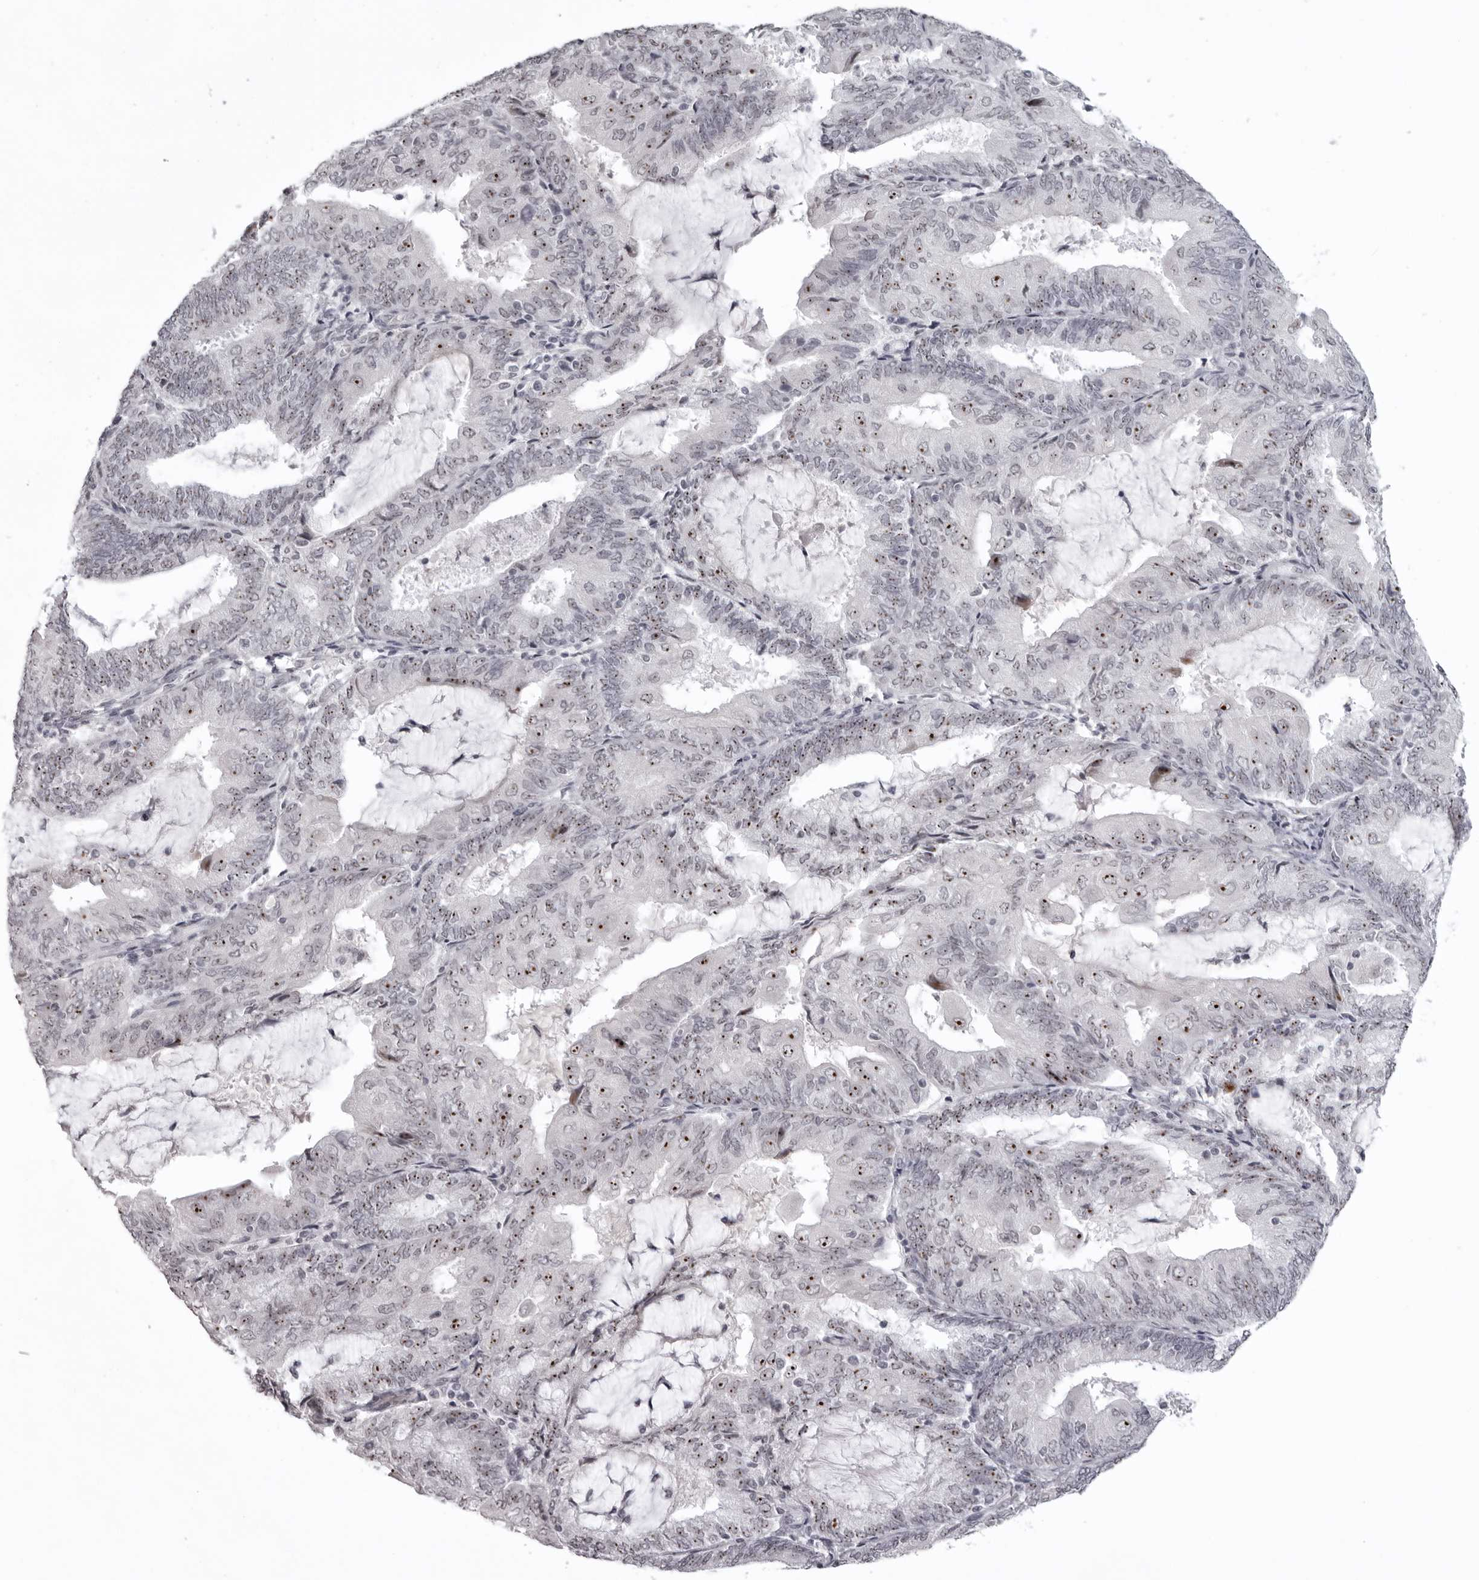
{"staining": {"intensity": "moderate", "quantity": "25%-75%", "location": "nuclear"}, "tissue": "endometrial cancer", "cell_type": "Tumor cells", "image_type": "cancer", "snomed": [{"axis": "morphology", "description": "Adenocarcinoma, NOS"}, {"axis": "topography", "description": "Endometrium"}], "caption": "Endometrial cancer (adenocarcinoma) was stained to show a protein in brown. There is medium levels of moderate nuclear positivity in about 25%-75% of tumor cells.", "gene": "HELZ", "patient": {"sex": "female", "age": 81}}